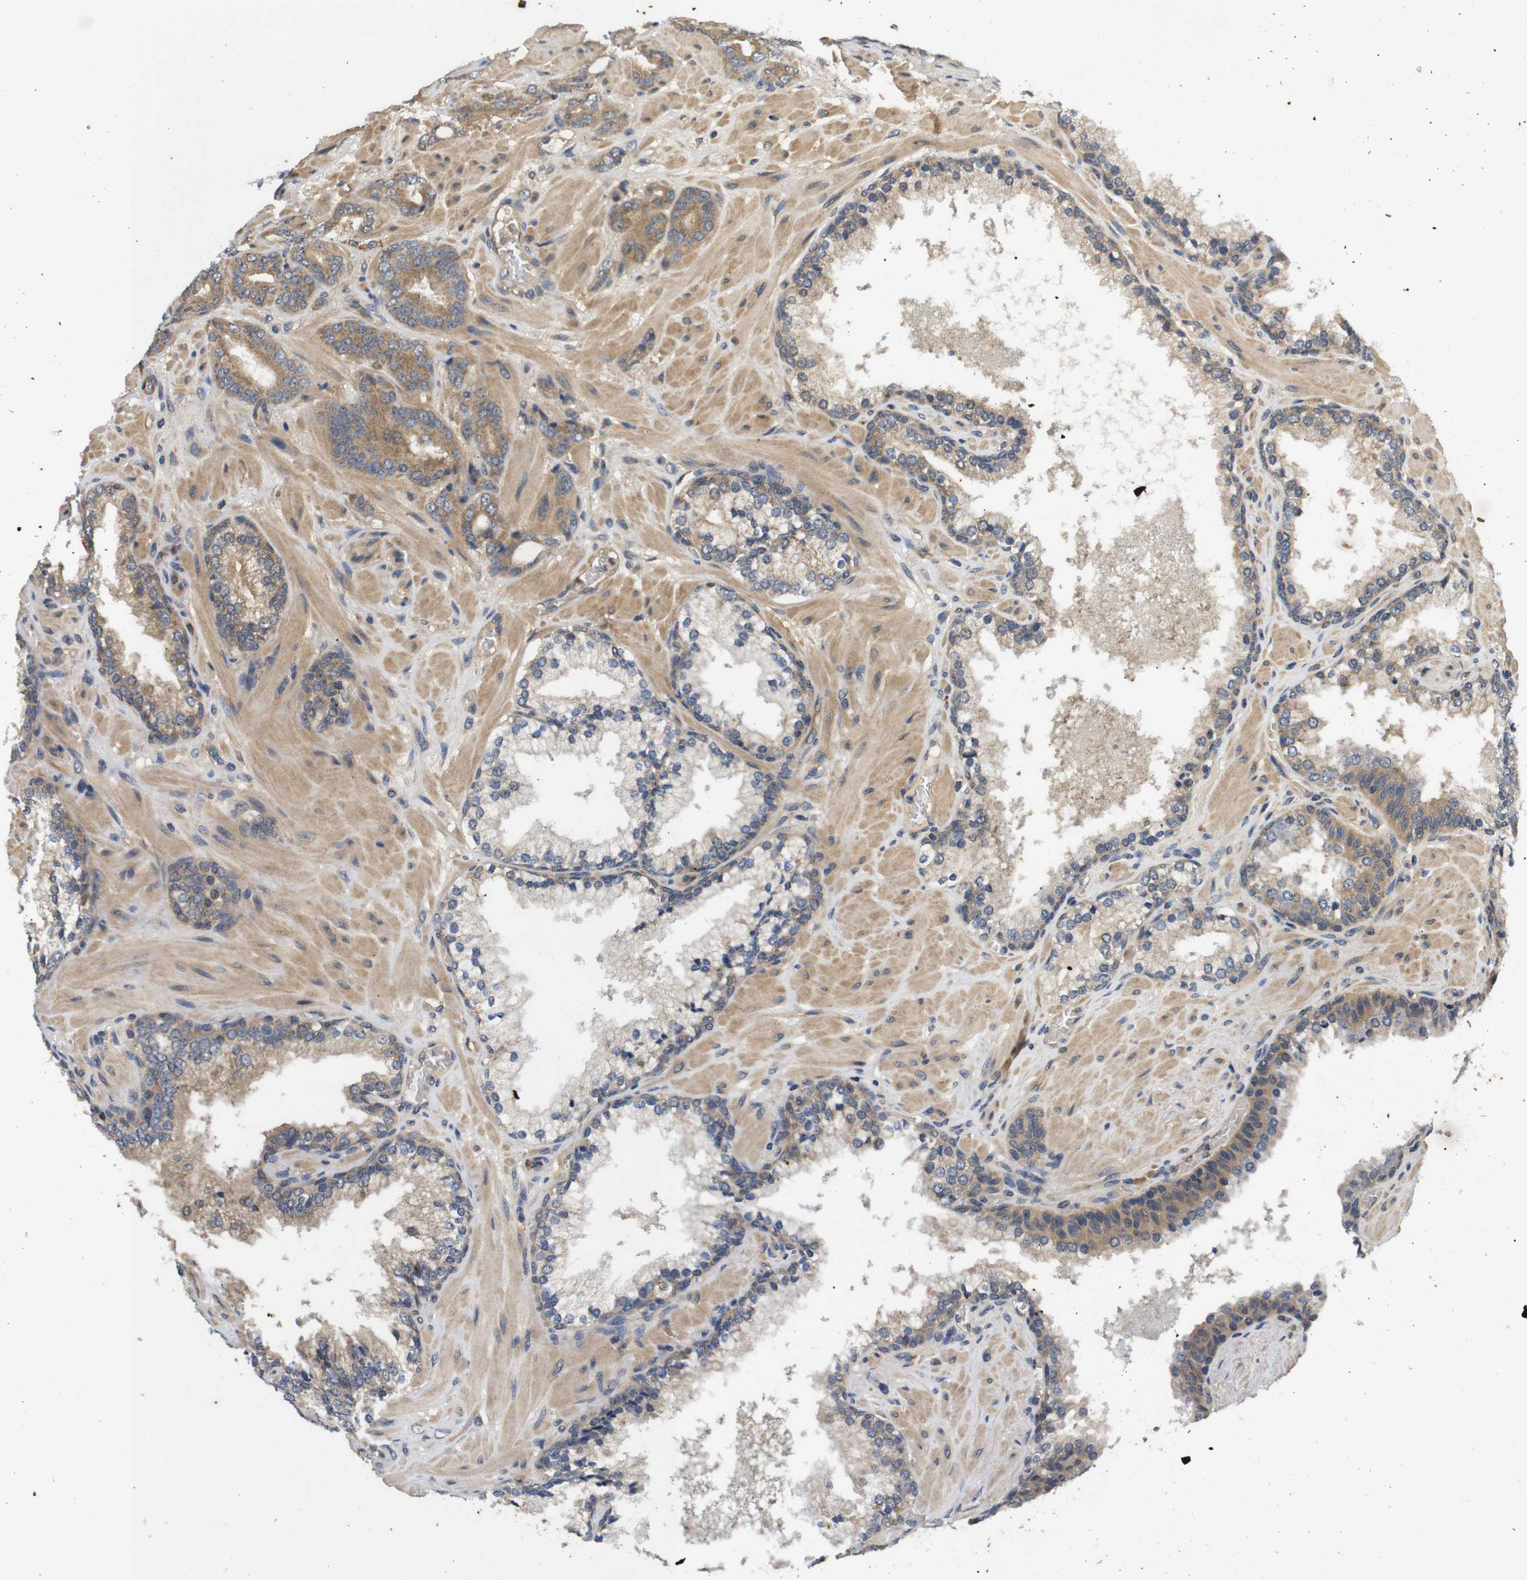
{"staining": {"intensity": "moderate", "quantity": ">75%", "location": "cytoplasmic/membranous"}, "tissue": "prostate cancer", "cell_type": "Tumor cells", "image_type": "cancer", "snomed": [{"axis": "morphology", "description": "Adenocarcinoma, Low grade"}, {"axis": "topography", "description": "Prostate"}], "caption": "Immunohistochemical staining of human prostate cancer (low-grade adenocarcinoma) shows medium levels of moderate cytoplasmic/membranous positivity in approximately >75% of tumor cells.", "gene": "RIPK1", "patient": {"sex": "male", "age": 63}}